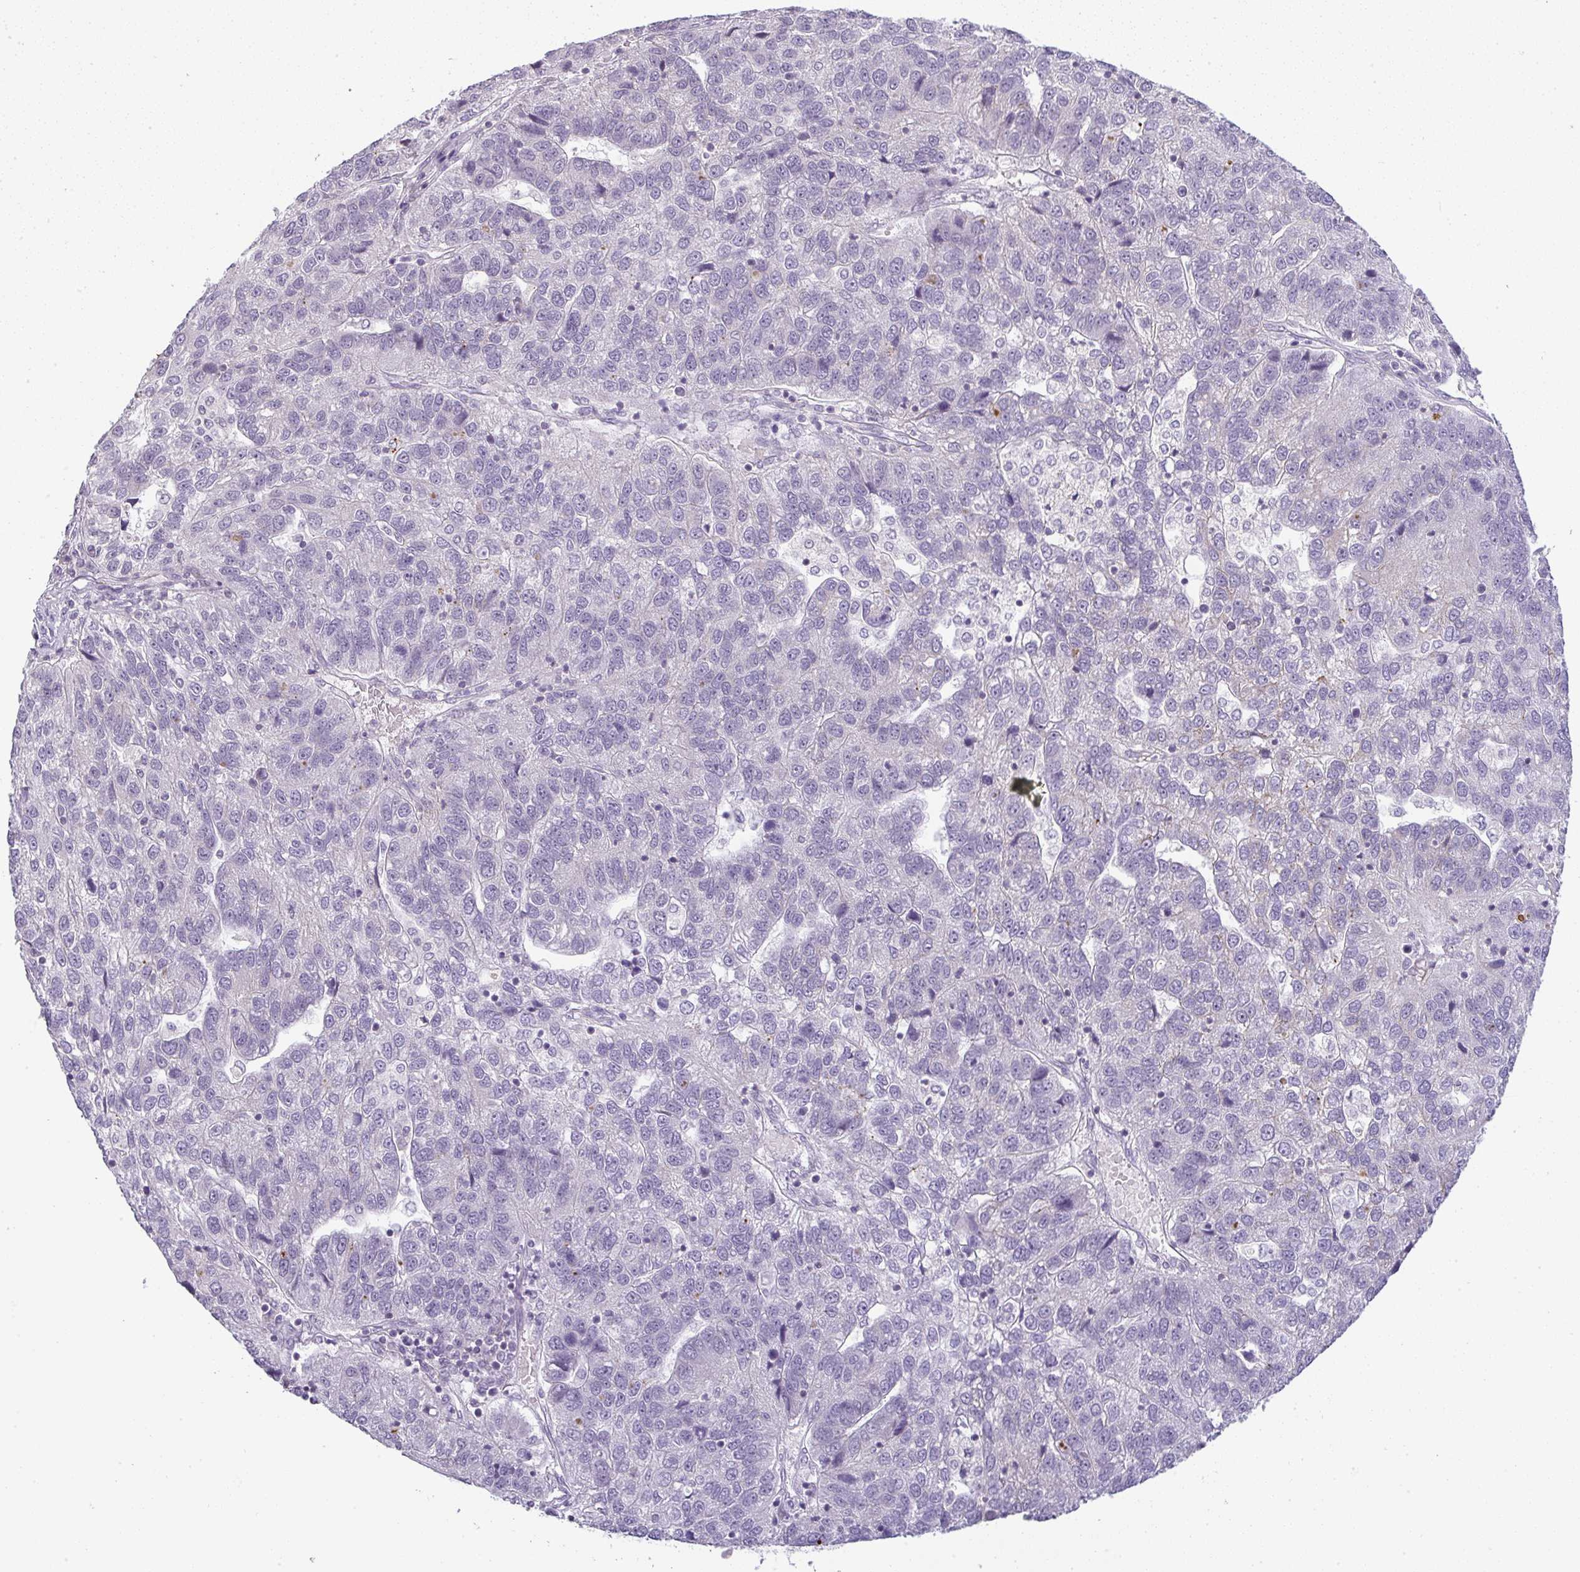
{"staining": {"intensity": "negative", "quantity": "none", "location": "none"}, "tissue": "pancreatic cancer", "cell_type": "Tumor cells", "image_type": "cancer", "snomed": [{"axis": "morphology", "description": "Adenocarcinoma, NOS"}, {"axis": "topography", "description": "Pancreas"}], "caption": "Immunohistochemistry (IHC) photomicrograph of pancreatic cancer (adenocarcinoma) stained for a protein (brown), which shows no positivity in tumor cells.", "gene": "CACNA1S", "patient": {"sex": "female", "age": 61}}